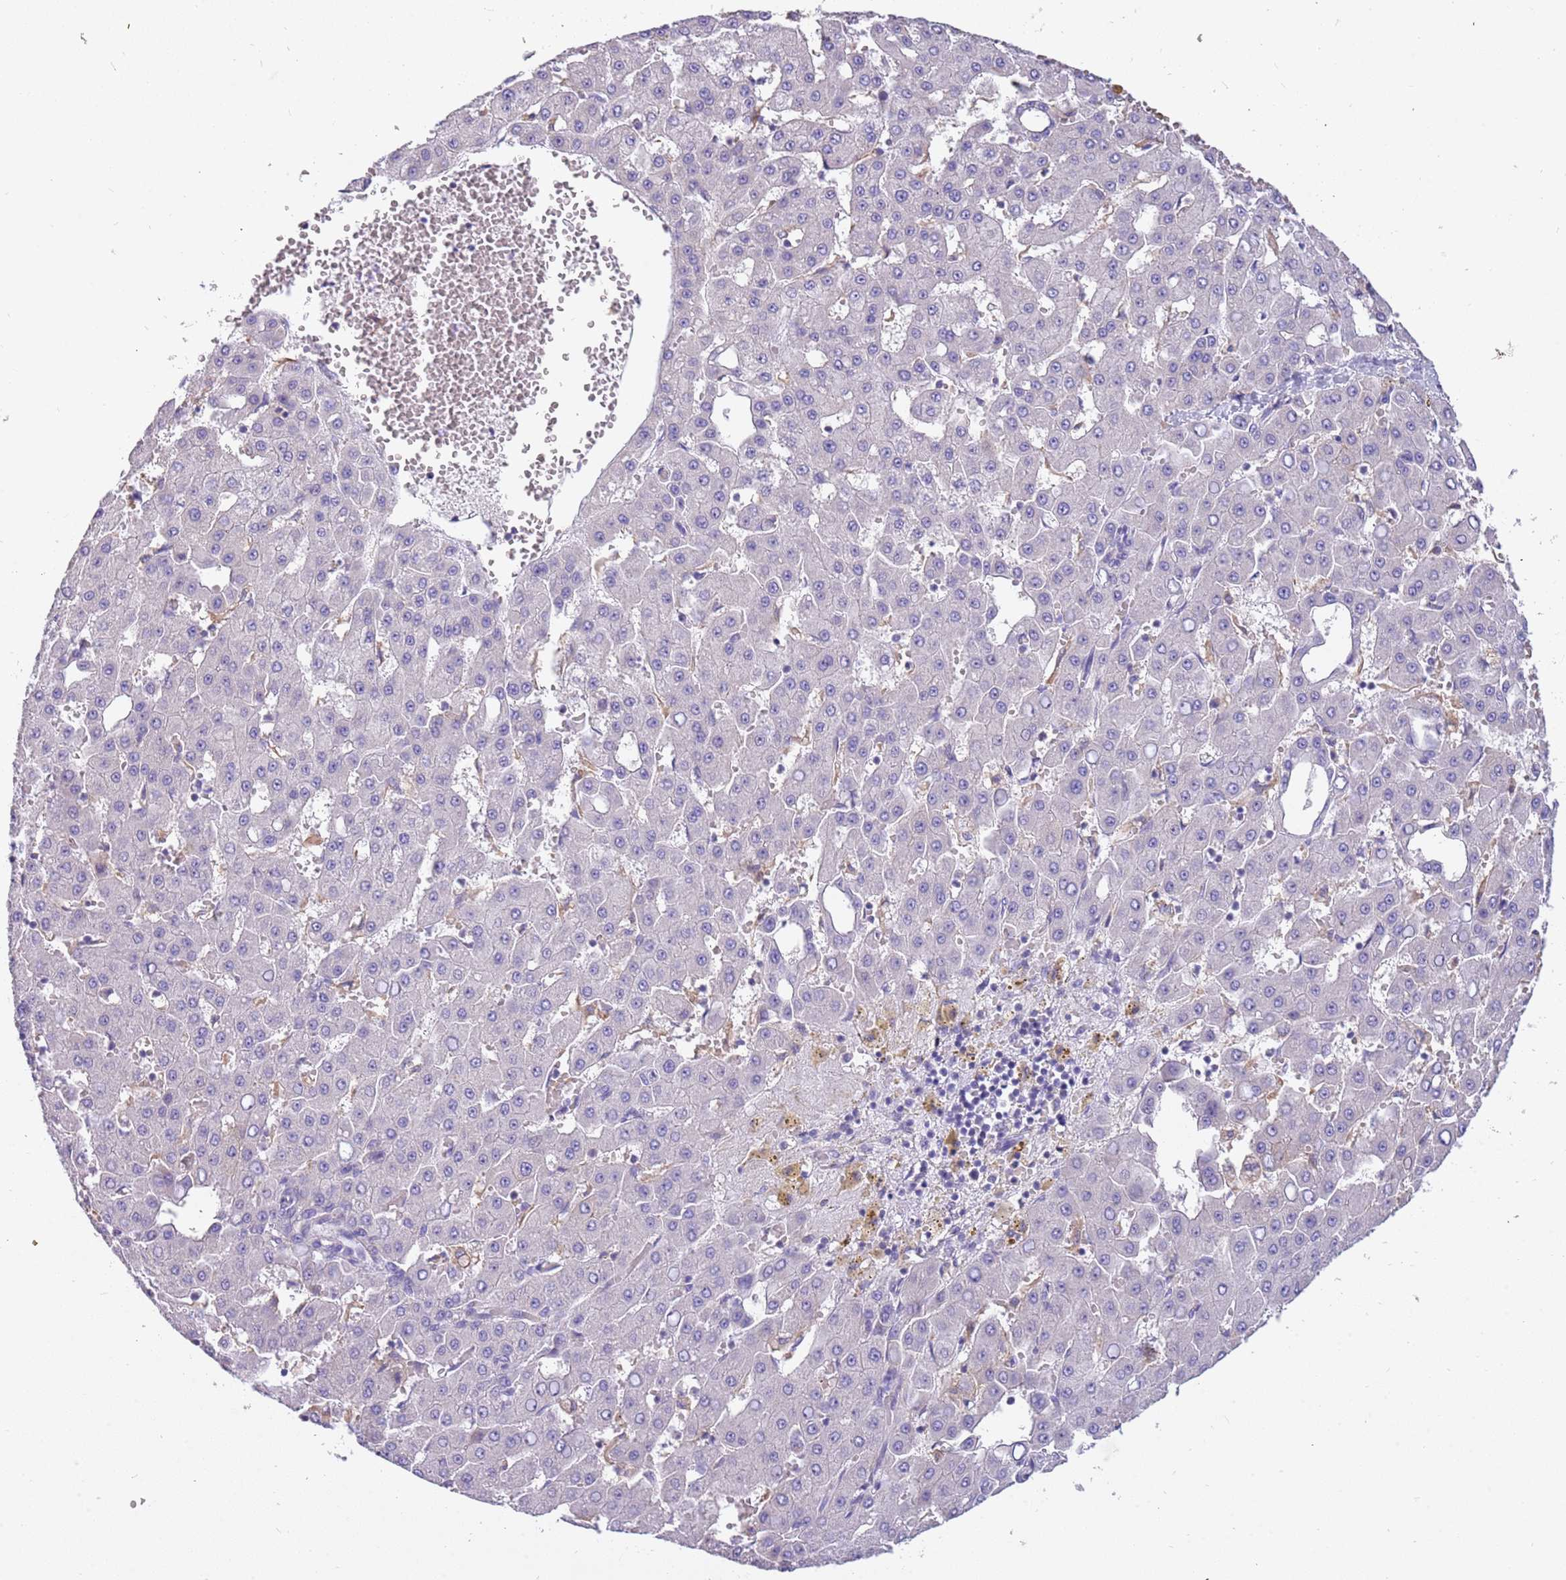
{"staining": {"intensity": "negative", "quantity": "none", "location": "none"}, "tissue": "liver cancer", "cell_type": "Tumor cells", "image_type": "cancer", "snomed": [{"axis": "morphology", "description": "Carcinoma, Hepatocellular, NOS"}, {"axis": "topography", "description": "Liver"}], "caption": "DAB immunohistochemical staining of liver hepatocellular carcinoma shows no significant positivity in tumor cells.", "gene": "RHCG", "patient": {"sex": "male", "age": 47}}